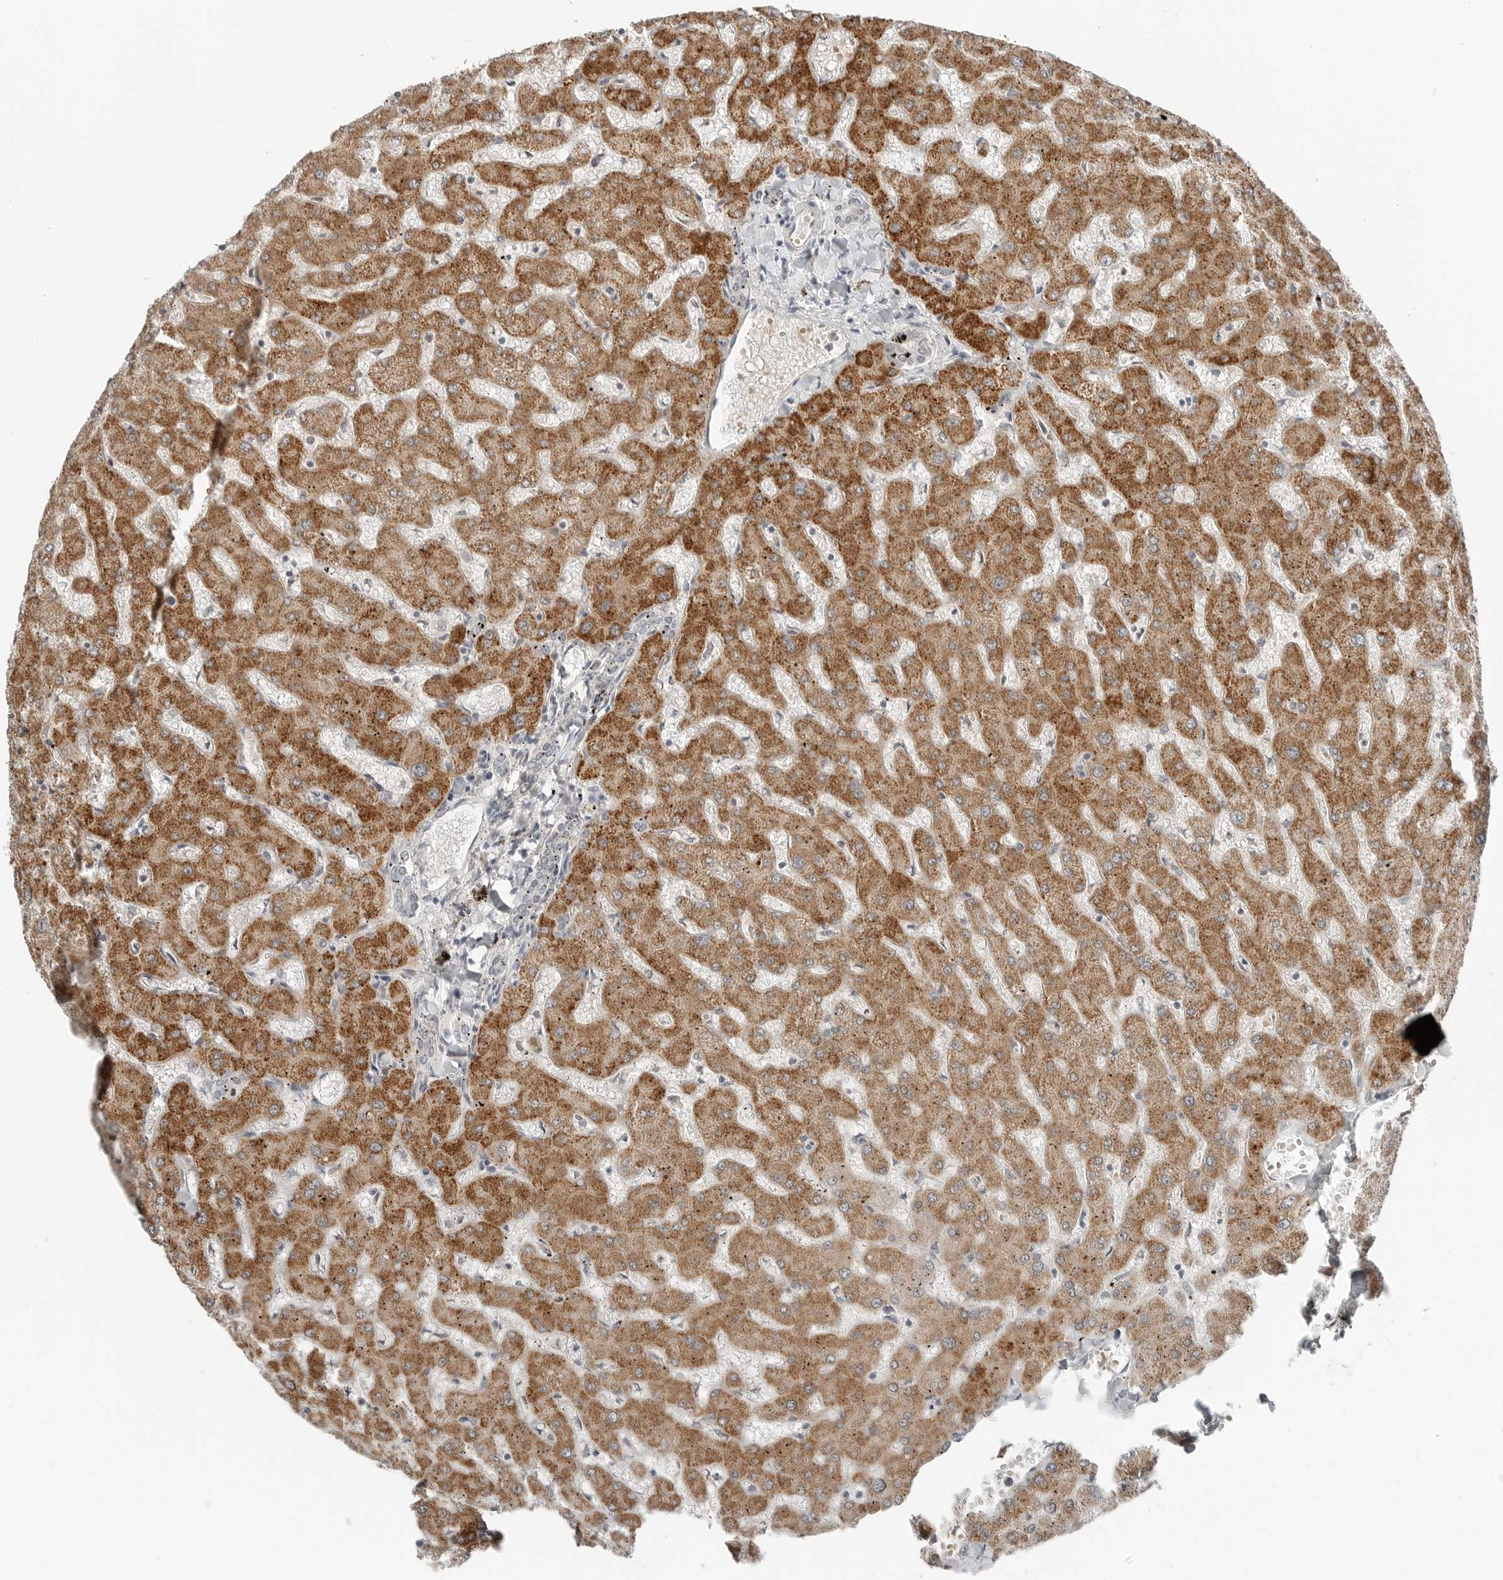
{"staining": {"intensity": "negative", "quantity": "none", "location": "none"}, "tissue": "liver", "cell_type": "Cholangiocytes", "image_type": "normal", "snomed": [{"axis": "morphology", "description": "Normal tissue, NOS"}, {"axis": "topography", "description": "Liver"}], "caption": "An IHC photomicrograph of benign liver is shown. There is no staining in cholangiocytes of liver. Brightfield microscopy of IHC stained with DAB (3,3'-diaminobenzidine) (brown) and hematoxylin (blue), captured at high magnification.", "gene": "FCRLB", "patient": {"sex": "female", "age": 63}}